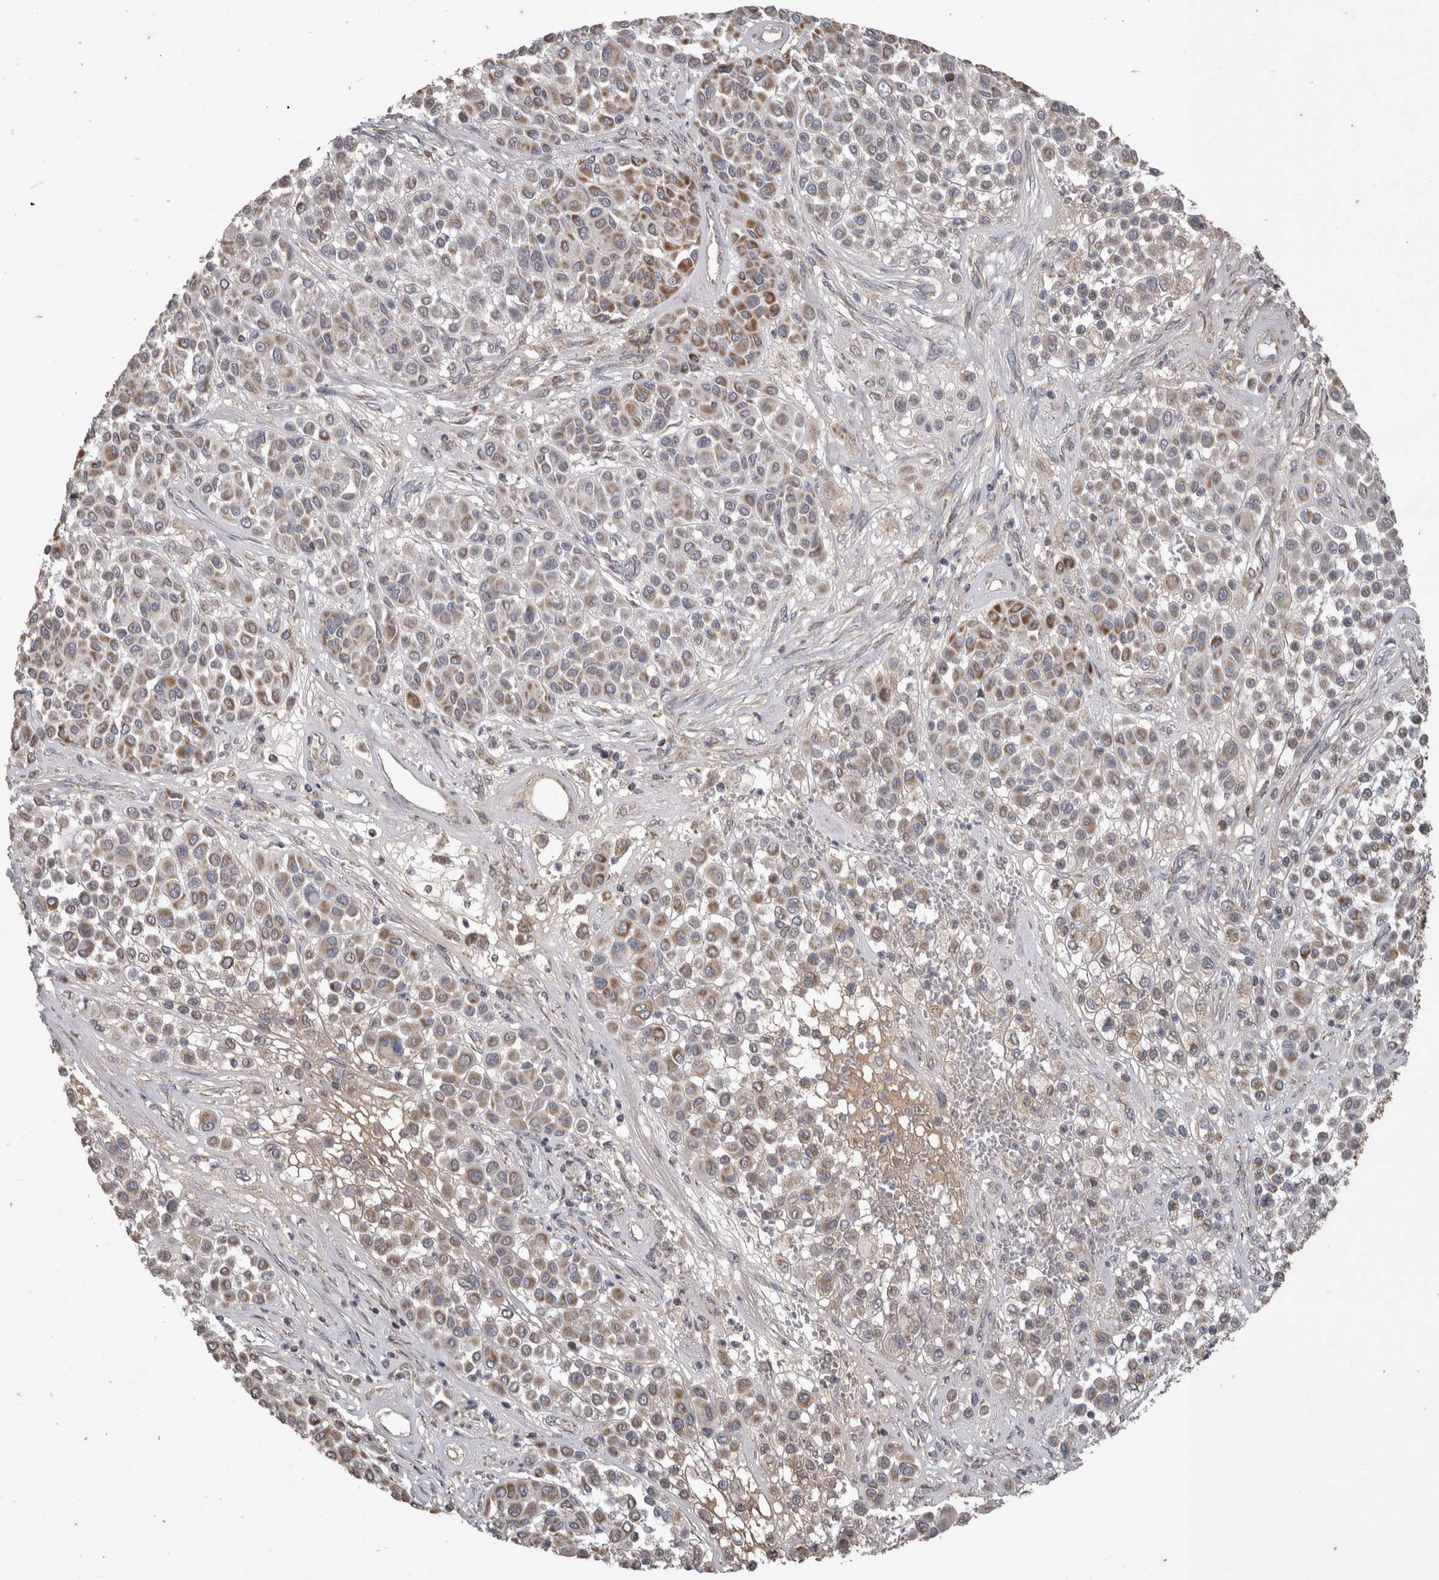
{"staining": {"intensity": "moderate", "quantity": "25%-75%", "location": "cytoplasmic/membranous"}, "tissue": "melanoma", "cell_type": "Tumor cells", "image_type": "cancer", "snomed": [{"axis": "morphology", "description": "Malignant melanoma, Metastatic site"}, {"axis": "topography", "description": "Soft tissue"}], "caption": "This micrograph displays IHC staining of melanoma, with medium moderate cytoplasmic/membranous positivity in about 25%-75% of tumor cells.", "gene": "SCO1", "patient": {"sex": "male", "age": 41}}